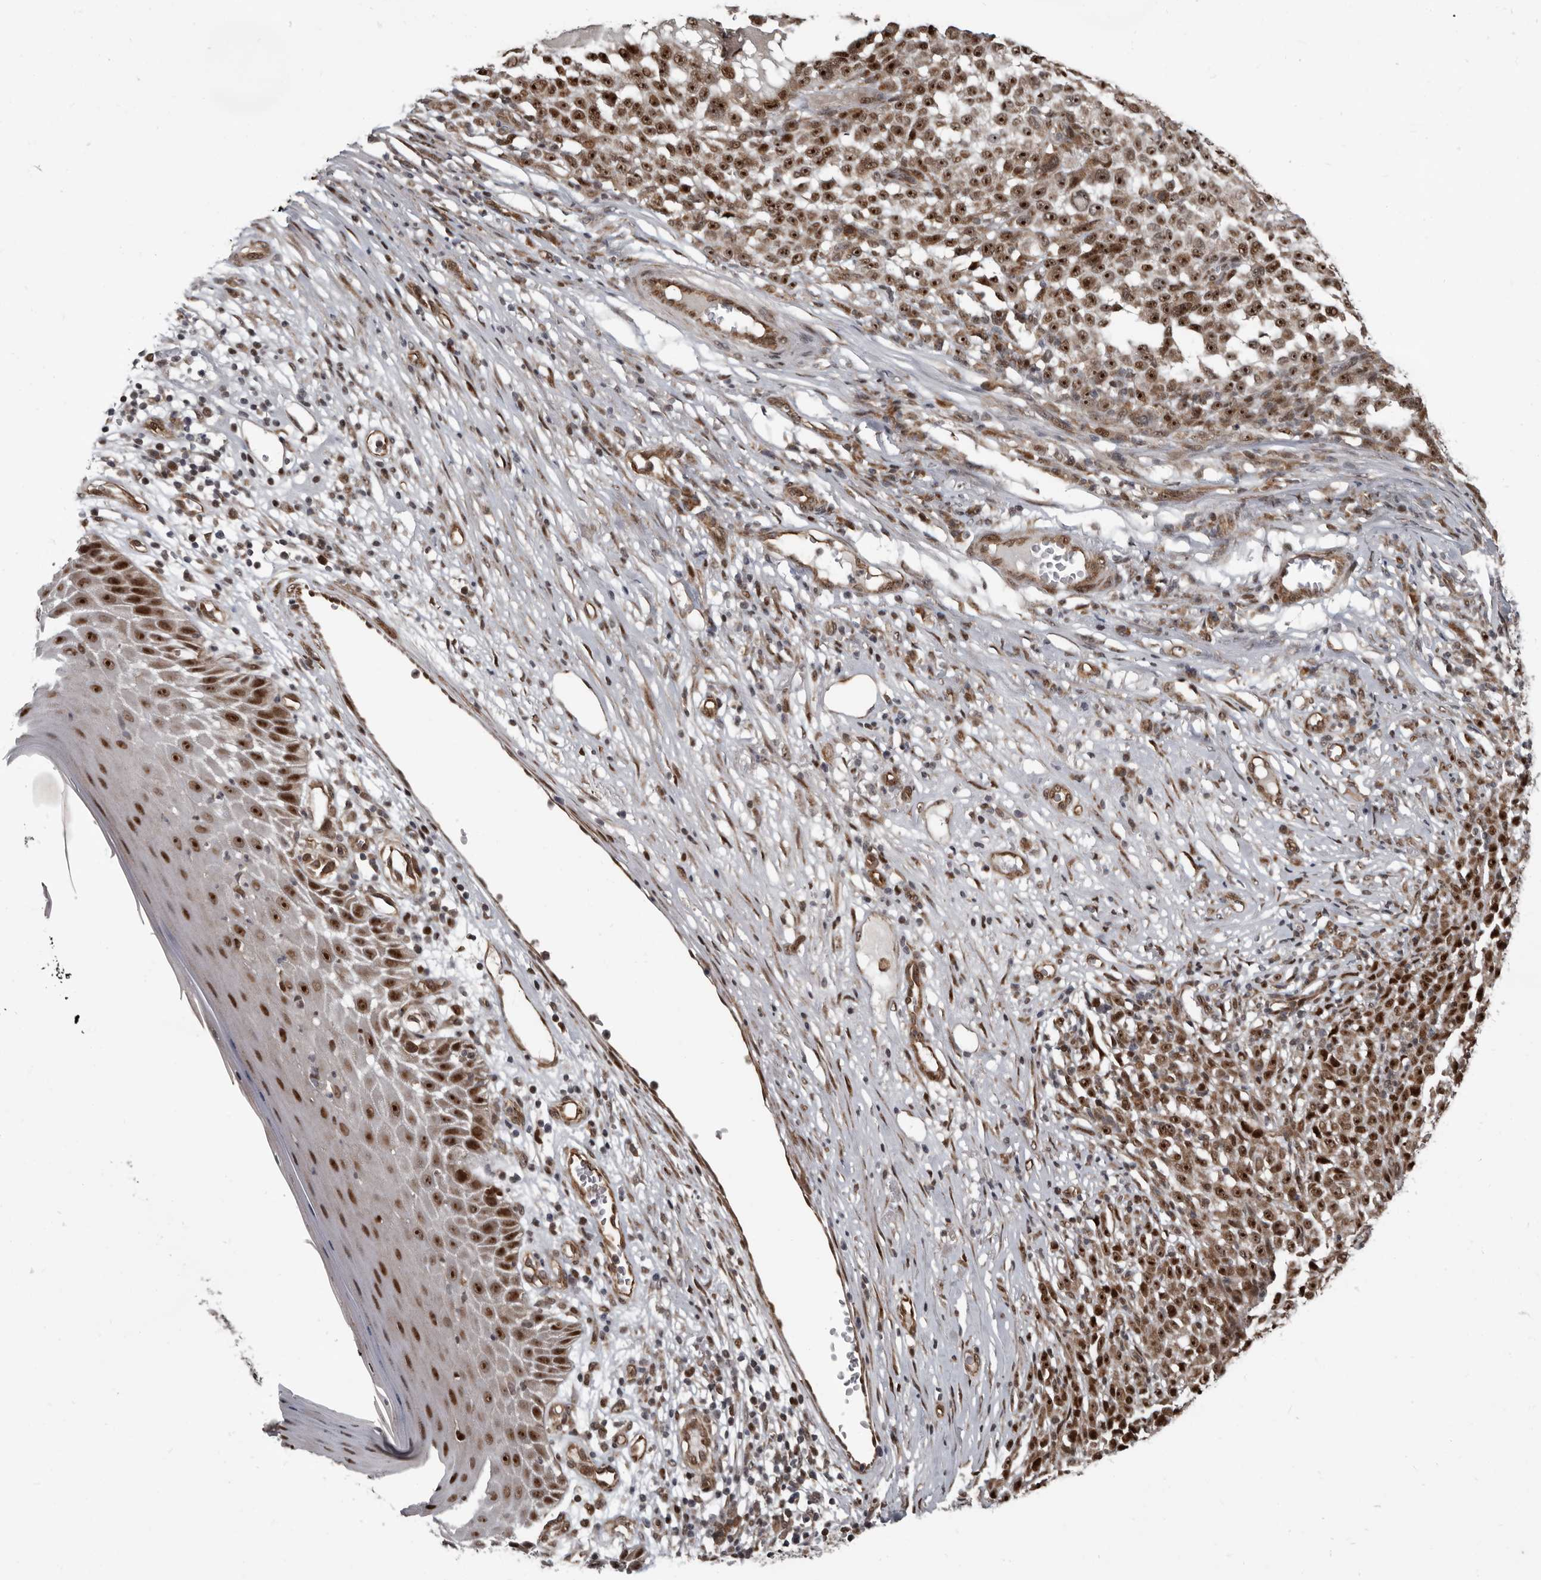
{"staining": {"intensity": "strong", "quantity": ">75%", "location": "cytoplasmic/membranous,nuclear"}, "tissue": "melanoma", "cell_type": "Tumor cells", "image_type": "cancer", "snomed": [{"axis": "morphology", "description": "Malignant melanoma, NOS"}, {"axis": "topography", "description": "Skin"}], "caption": "The photomicrograph reveals staining of malignant melanoma, revealing strong cytoplasmic/membranous and nuclear protein expression (brown color) within tumor cells.", "gene": "CHD1L", "patient": {"sex": "female", "age": 82}}